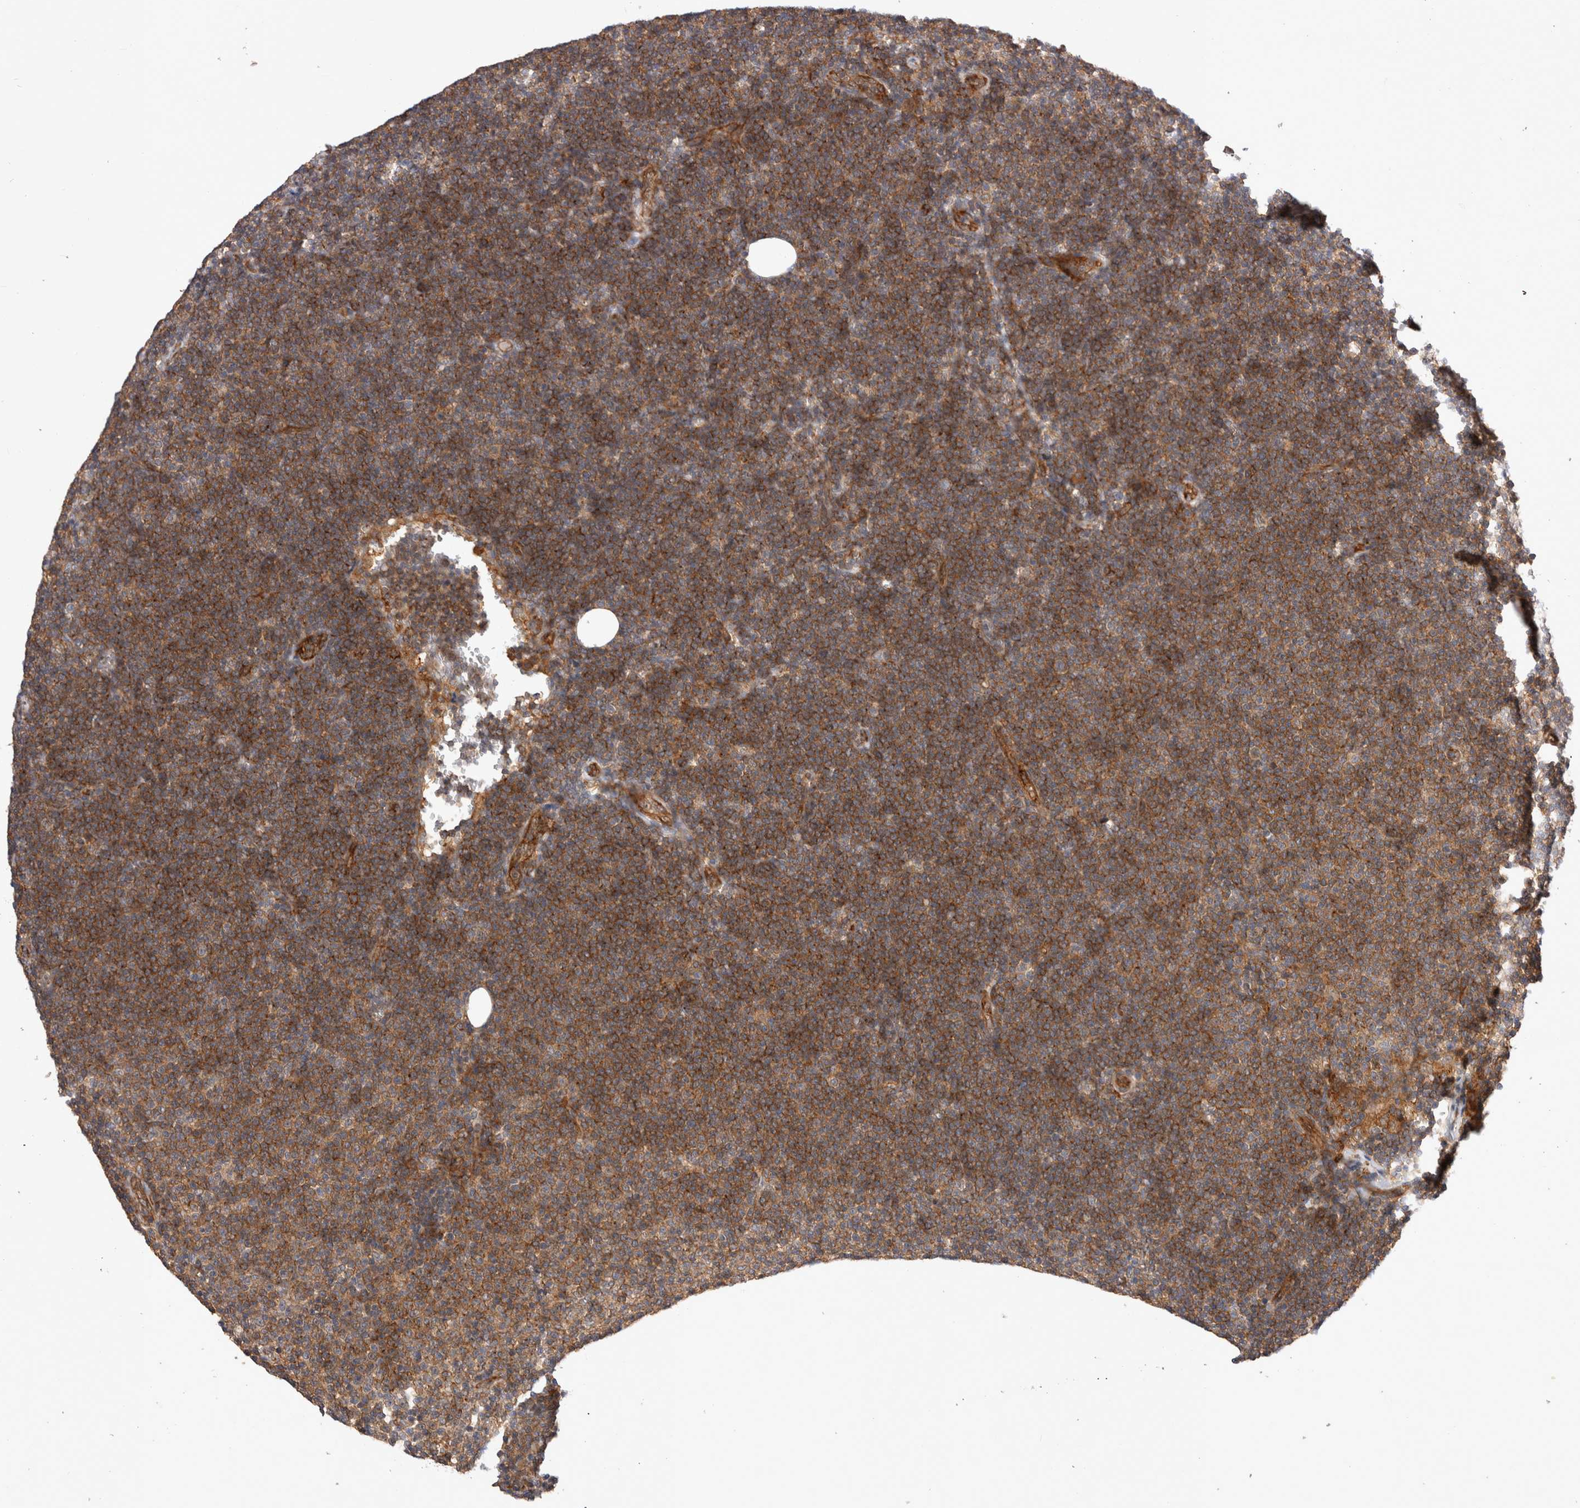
{"staining": {"intensity": "strong", "quantity": ">75%", "location": "cytoplasmic/membranous"}, "tissue": "lymphoma", "cell_type": "Tumor cells", "image_type": "cancer", "snomed": [{"axis": "morphology", "description": "Malignant lymphoma, non-Hodgkin's type, Low grade"}, {"axis": "topography", "description": "Lymph node"}], "caption": "A micrograph of human low-grade malignant lymphoma, non-Hodgkin's type stained for a protein demonstrates strong cytoplasmic/membranous brown staining in tumor cells.", "gene": "BNIP2", "patient": {"sex": "female", "age": 53}}